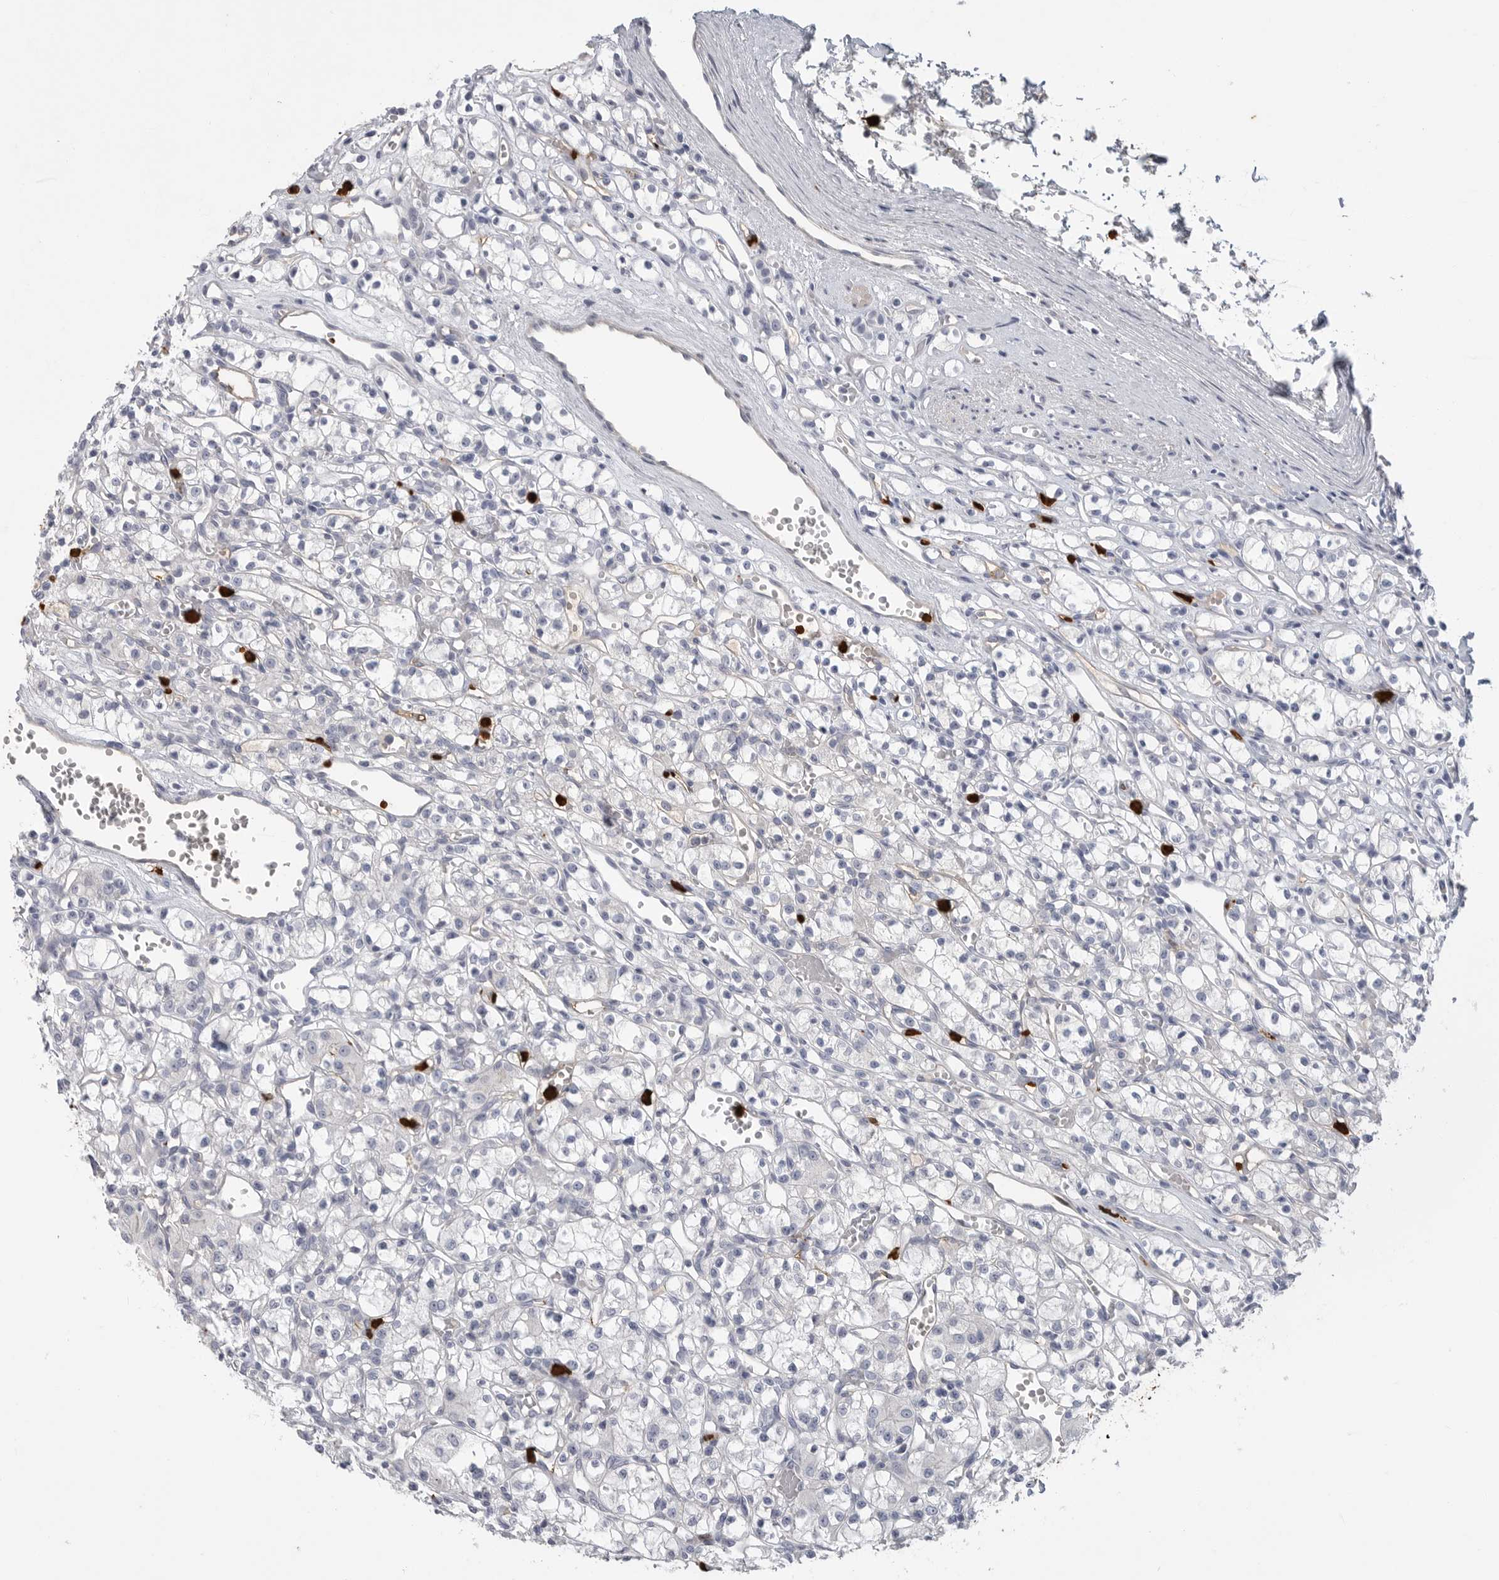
{"staining": {"intensity": "negative", "quantity": "none", "location": "none"}, "tissue": "renal cancer", "cell_type": "Tumor cells", "image_type": "cancer", "snomed": [{"axis": "morphology", "description": "Adenocarcinoma, NOS"}, {"axis": "topography", "description": "Kidney"}], "caption": "Immunohistochemical staining of human adenocarcinoma (renal) reveals no significant expression in tumor cells.", "gene": "CYB561D1", "patient": {"sex": "female", "age": 59}}